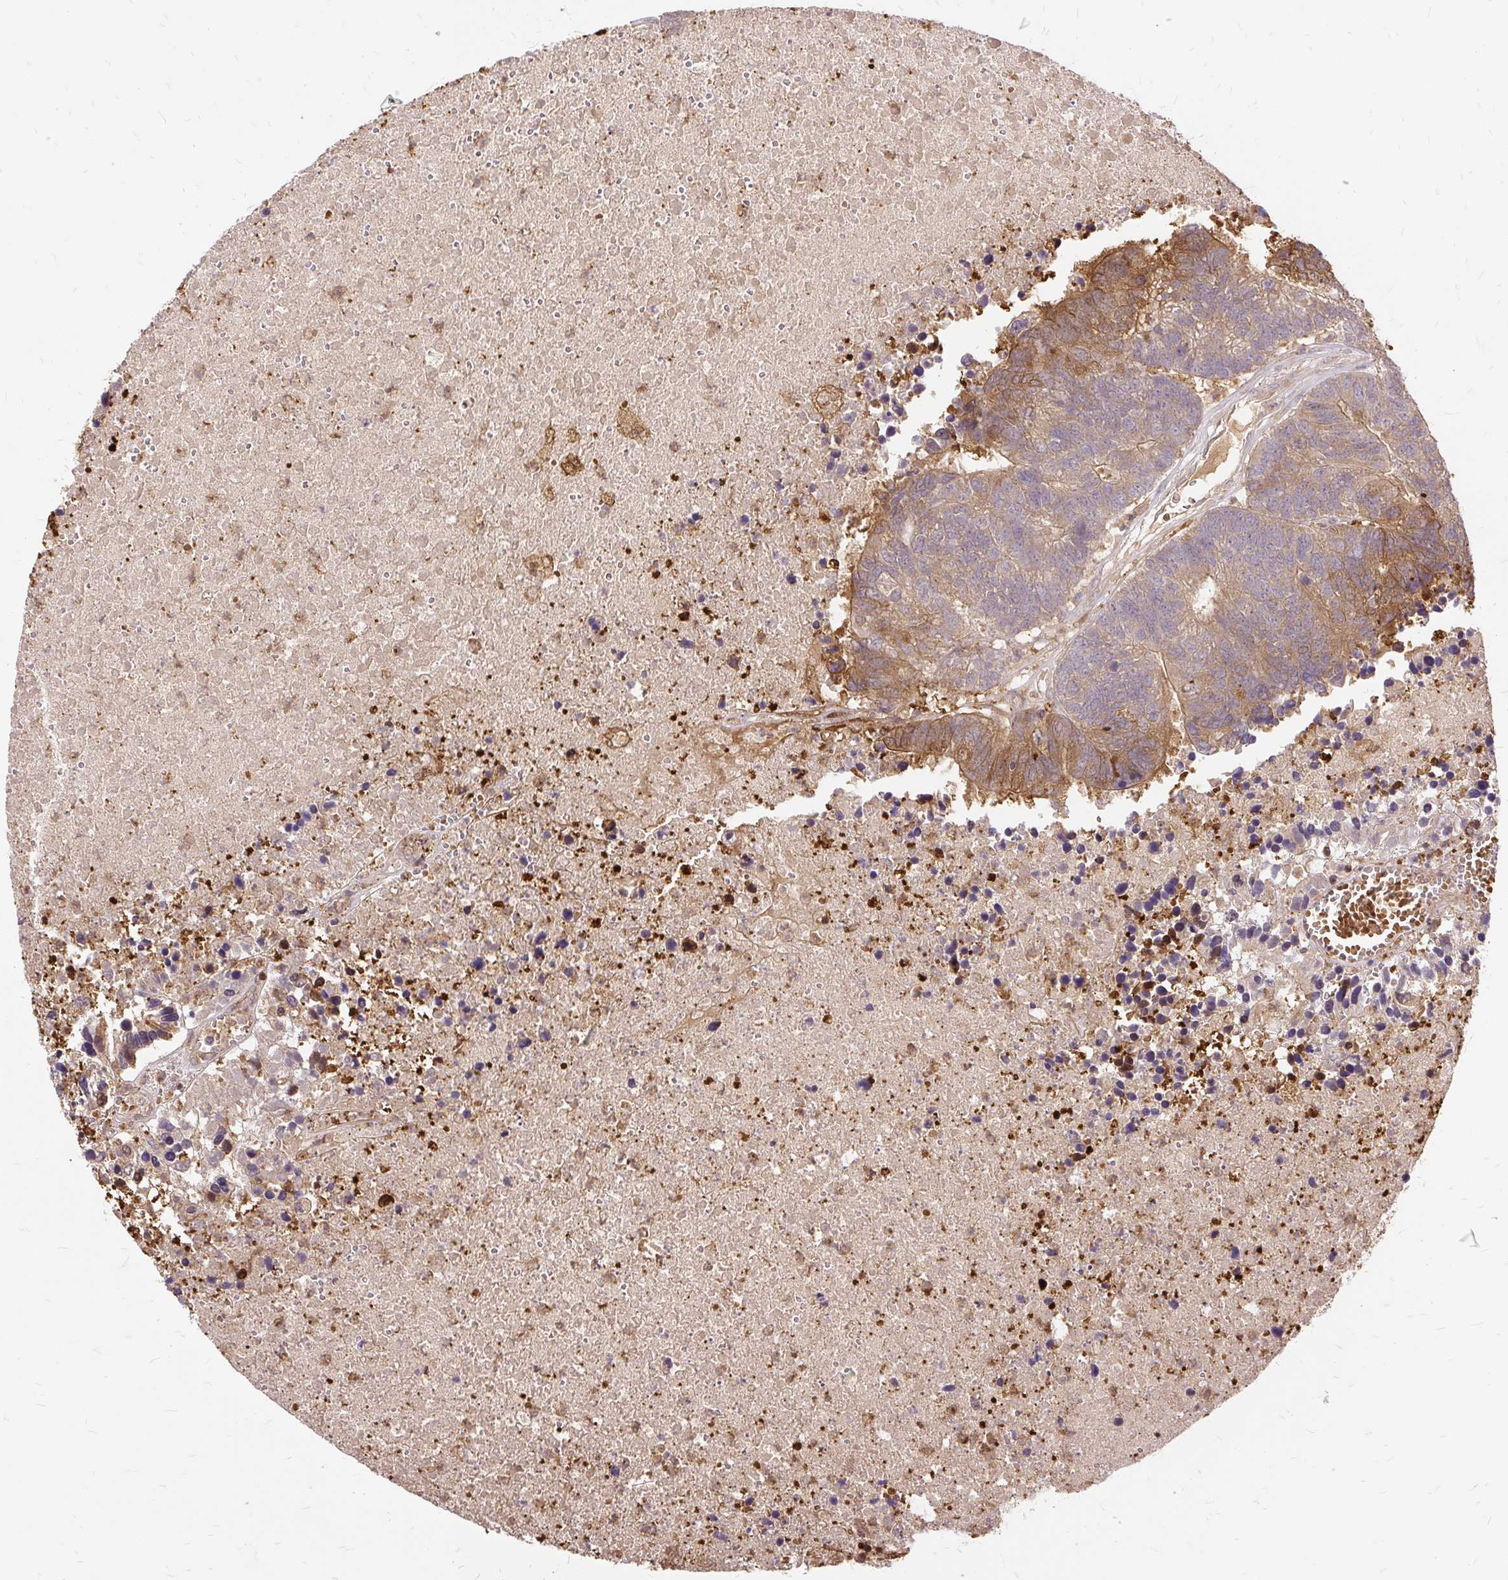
{"staining": {"intensity": "moderate", "quantity": ">75%", "location": "cytoplasmic/membranous"}, "tissue": "colorectal cancer", "cell_type": "Tumor cells", "image_type": "cancer", "snomed": [{"axis": "morphology", "description": "Adenocarcinoma, NOS"}, {"axis": "topography", "description": "Colon"}], "caption": "This histopathology image reveals immunohistochemistry staining of human colorectal cancer, with medium moderate cytoplasmic/membranous staining in about >75% of tumor cells.", "gene": "AP5S1", "patient": {"sex": "female", "age": 48}}